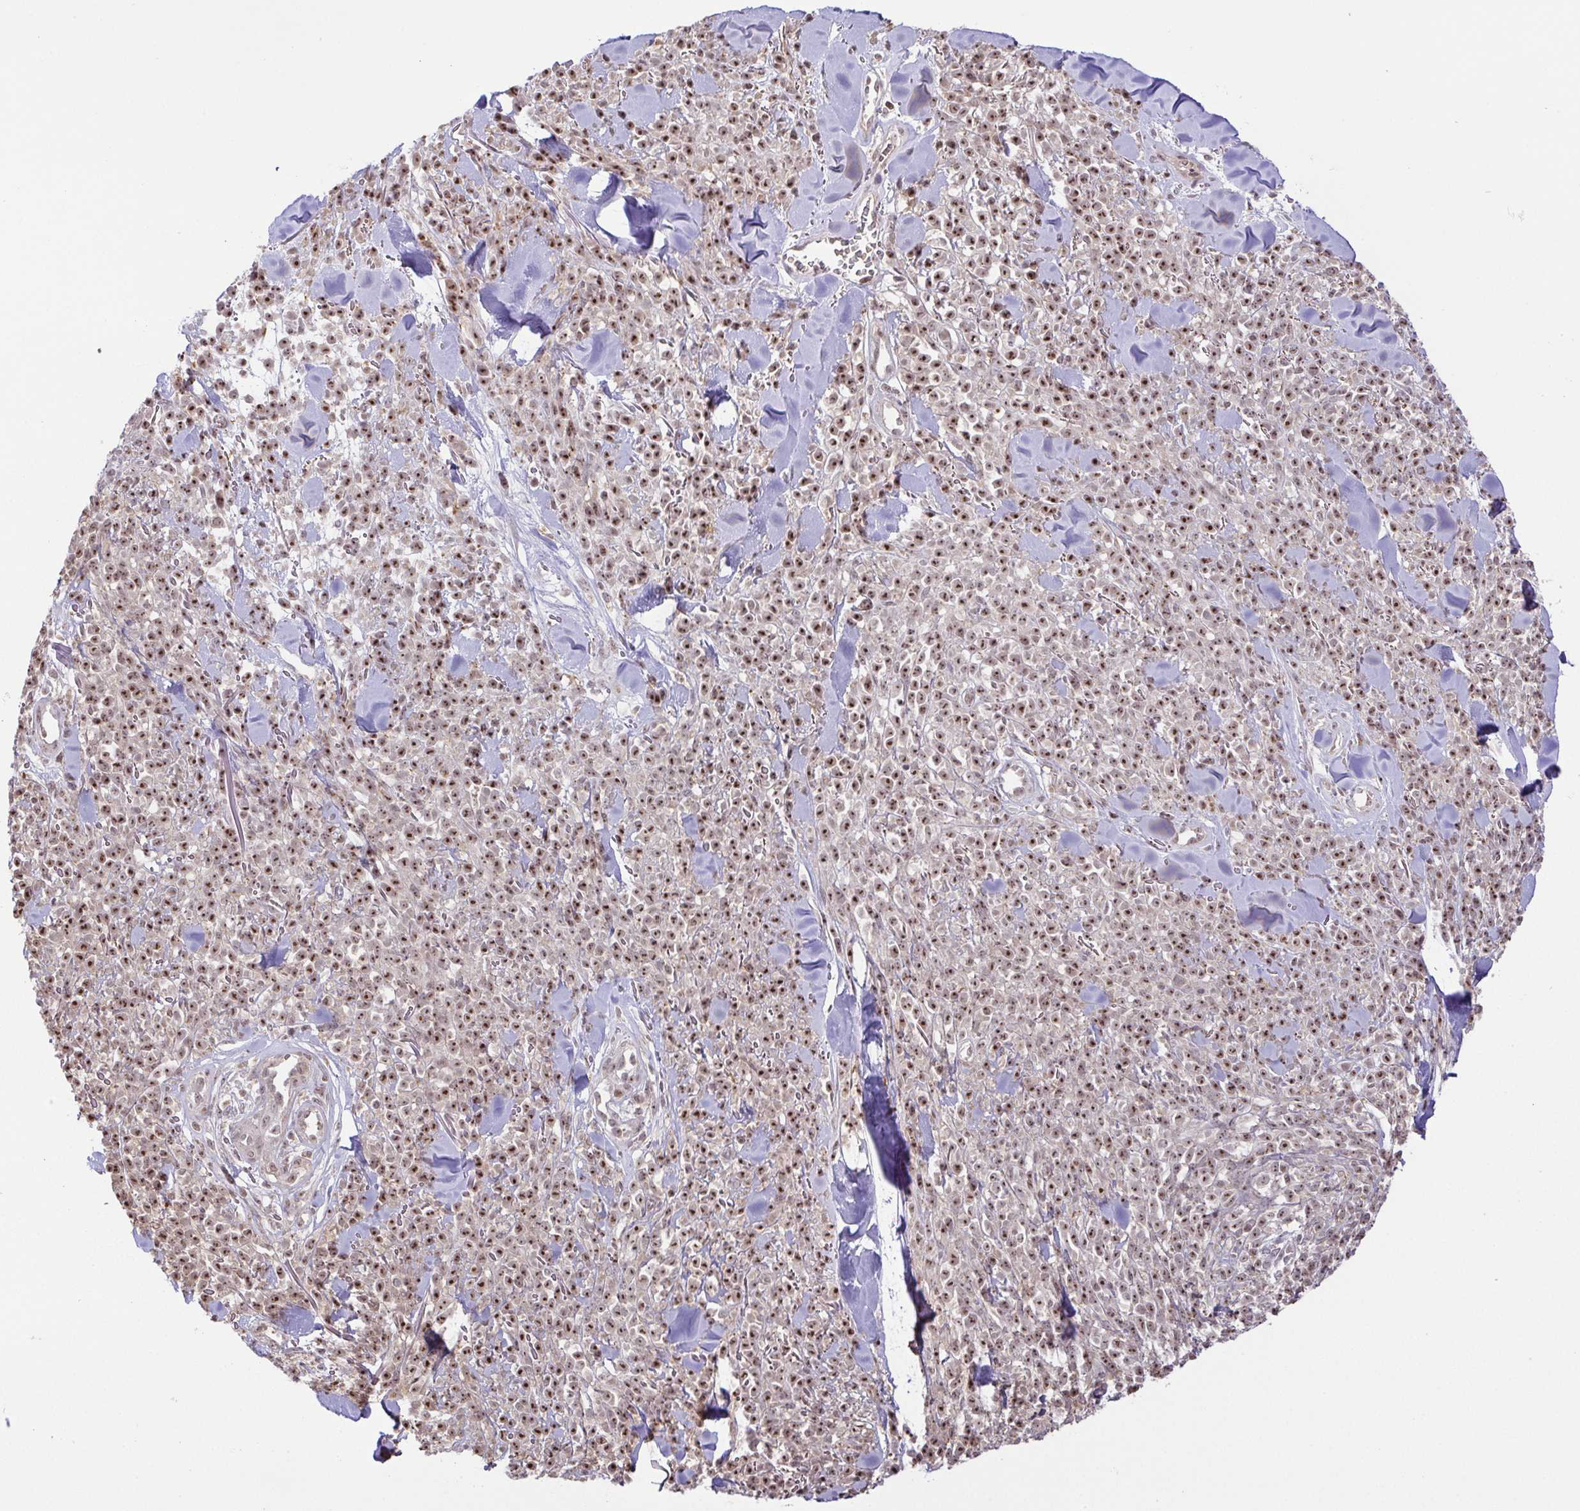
{"staining": {"intensity": "moderate", "quantity": ">75%", "location": "nuclear"}, "tissue": "melanoma", "cell_type": "Tumor cells", "image_type": "cancer", "snomed": [{"axis": "morphology", "description": "Malignant melanoma, NOS"}, {"axis": "topography", "description": "Skin"}, {"axis": "topography", "description": "Skin of trunk"}], "caption": "The micrograph shows immunohistochemical staining of melanoma. There is moderate nuclear positivity is appreciated in about >75% of tumor cells.", "gene": "RSL24D1", "patient": {"sex": "male", "age": 74}}